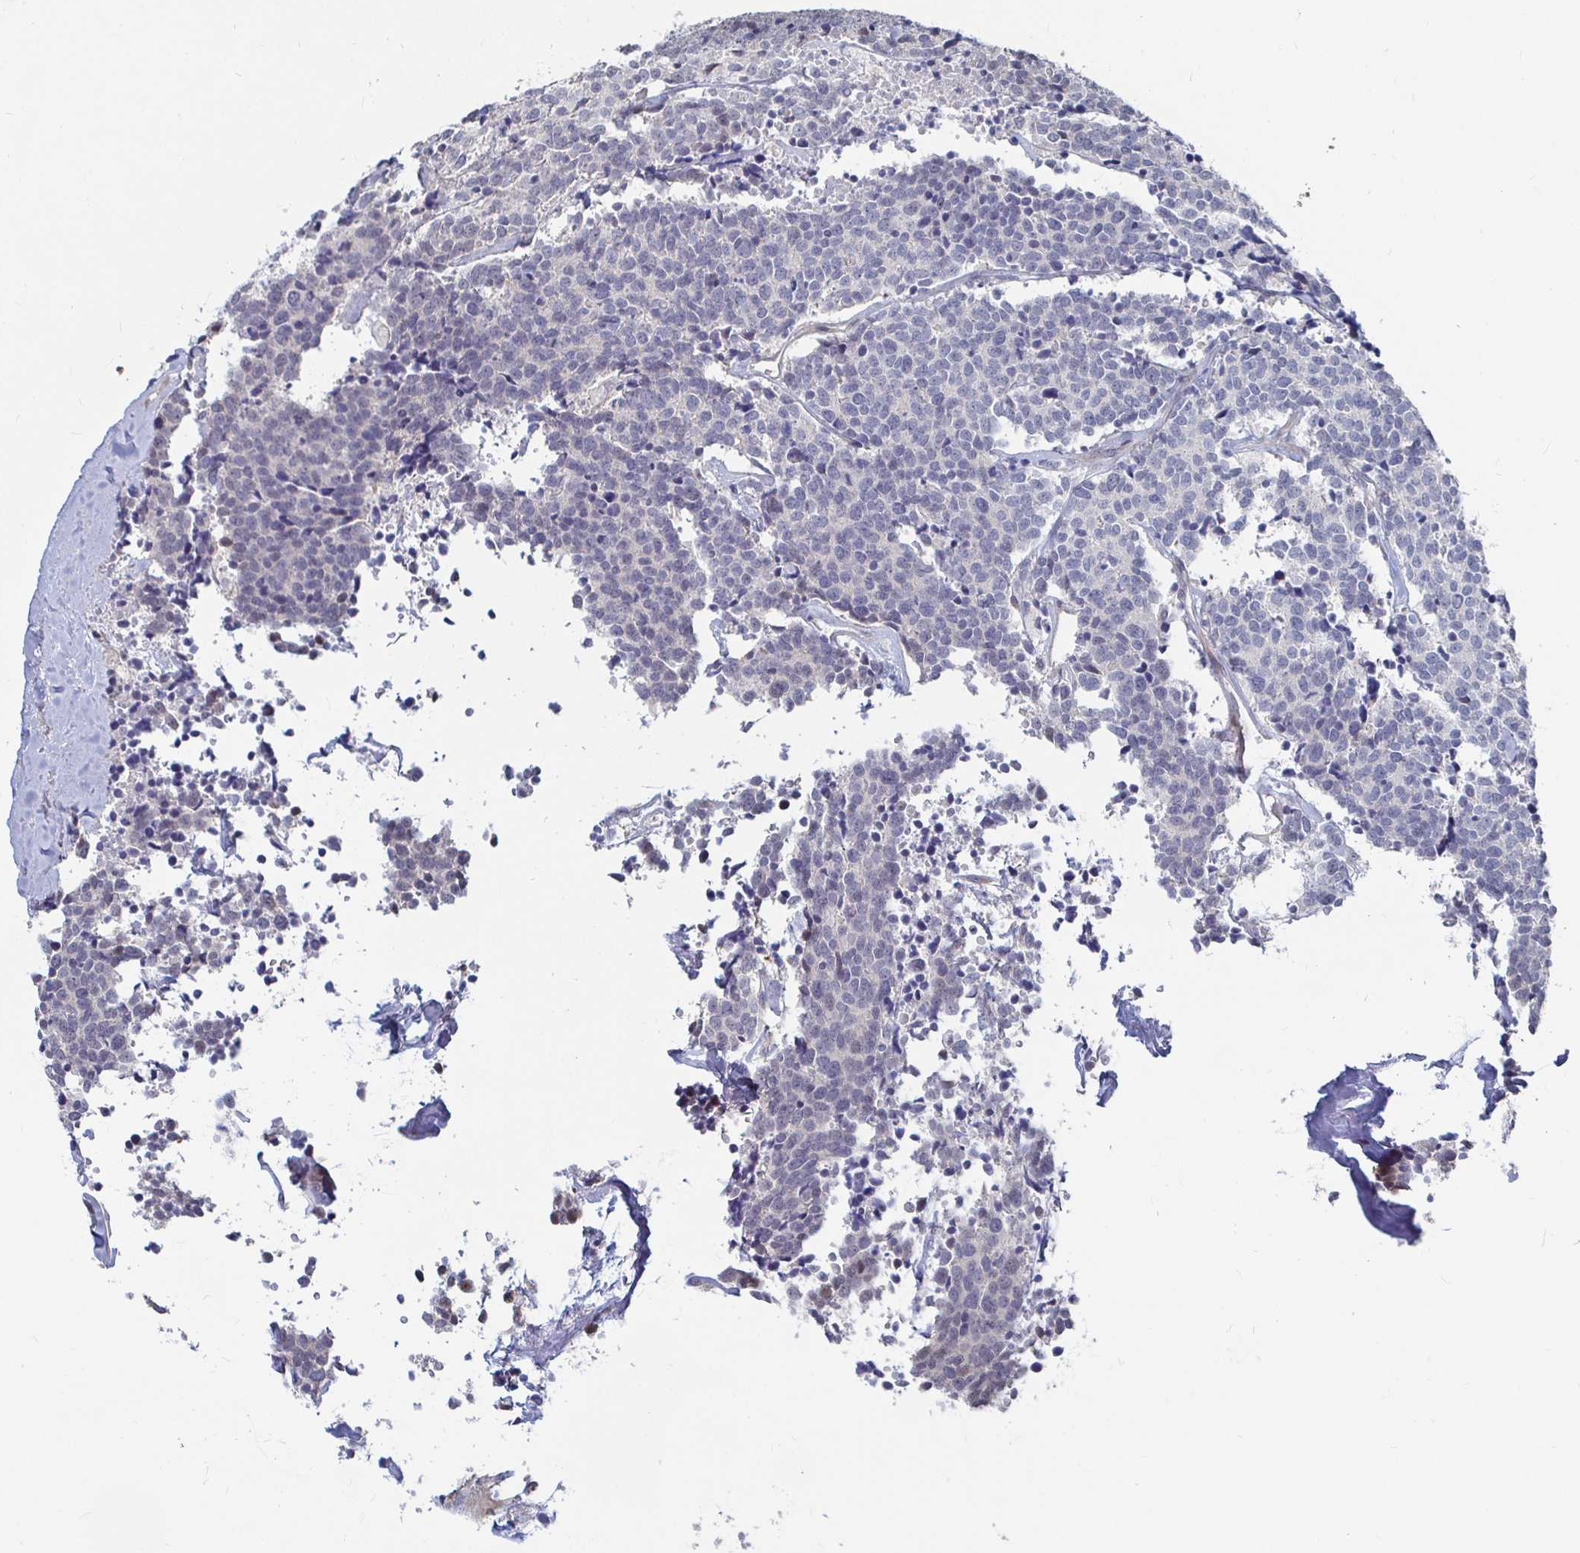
{"staining": {"intensity": "negative", "quantity": "none", "location": "none"}, "tissue": "carcinoid", "cell_type": "Tumor cells", "image_type": "cancer", "snomed": [{"axis": "morphology", "description": "Carcinoid, malignant, NOS"}, {"axis": "topography", "description": "Skin"}], "caption": "IHC of human carcinoid (malignant) displays no staining in tumor cells. Nuclei are stained in blue.", "gene": "CAPN11", "patient": {"sex": "female", "age": 79}}